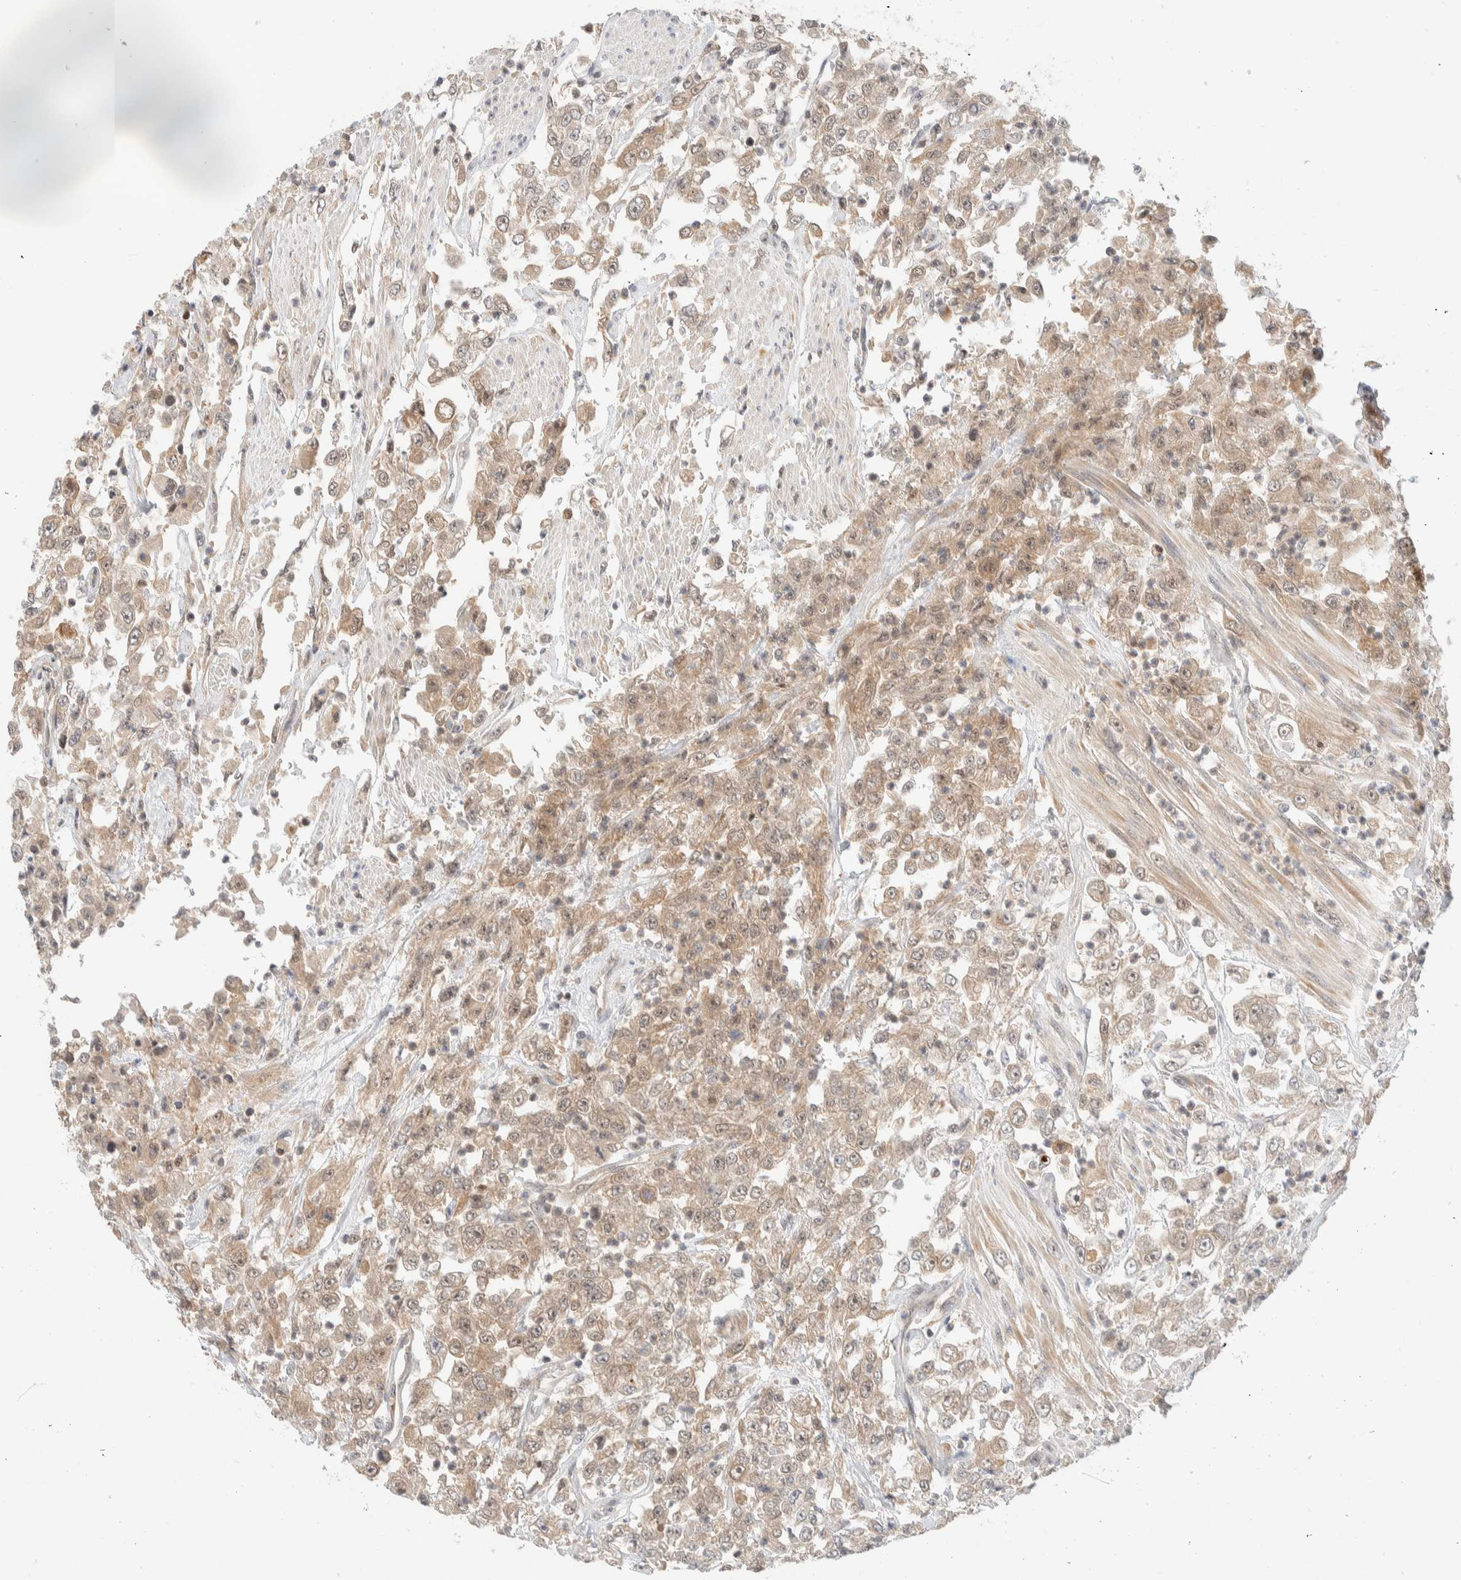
{"staining": {"intensity": "weak", "quantity": ">75%", "location": "cytoplasmic/membranous"}, "tissue": "urothelial cancer", "cell_type": "Tumor cells", "image_type": "cancer", "snomed": [{"axis": "morphology", "description": "Urothelial carcinoma, High grade"}, {"axis": "topography", "description": "Urinary bladder"}], "caption": "Tumor cells exhibit weak cytoplasmic/membranous staining in approximately >75% of cells in urothelial cancer.", "gene": "C8orf76", "patient": {"sex": "male", "age": 46}}